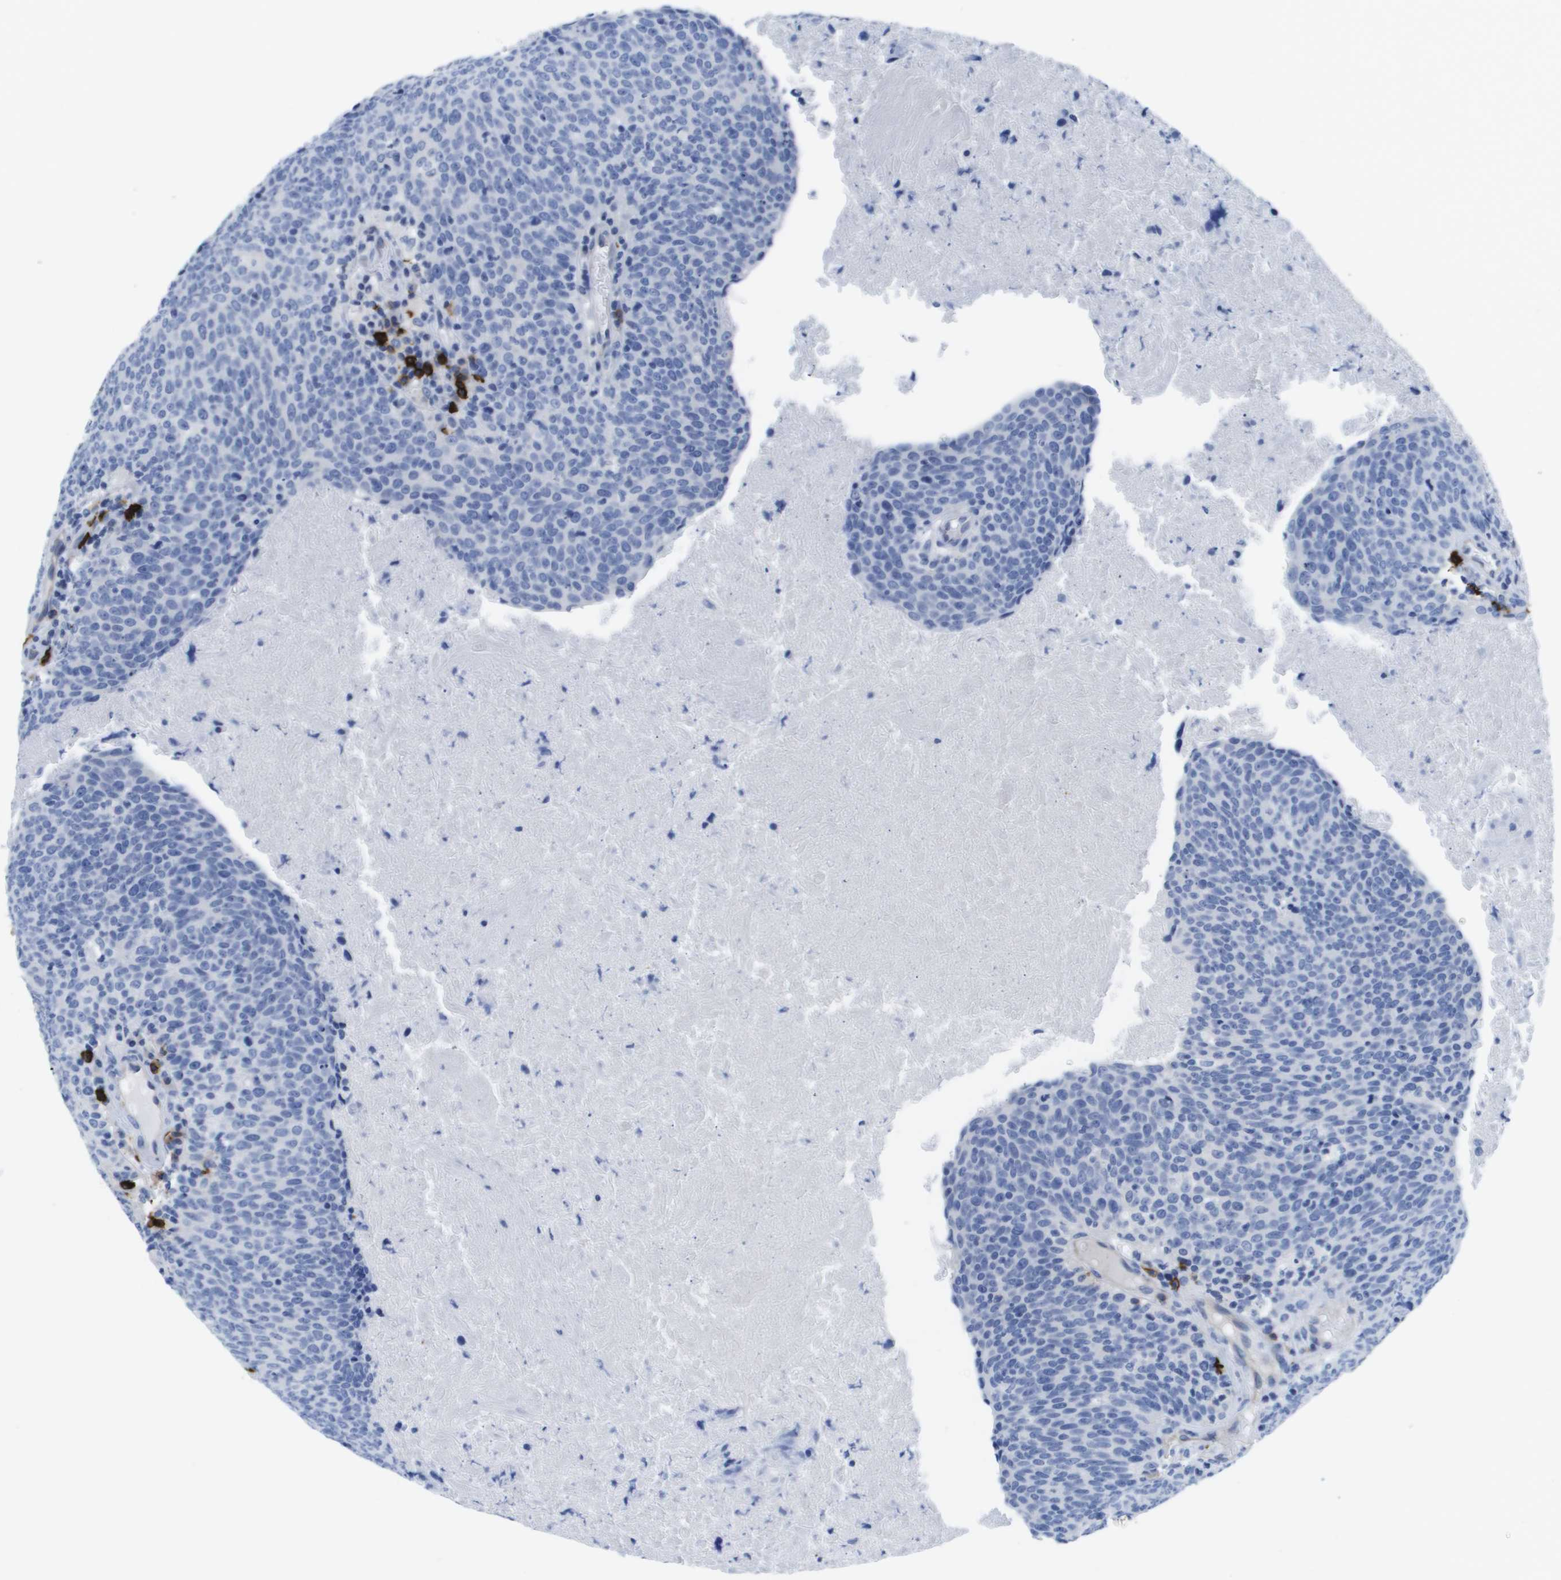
{"staining": {"intensity": "negative", "quantity": "none", "location": "none"}, "tissue": "head and neck cancer", "cell_type": "Tumor cells", "image_type": "cancer", "snomed": [{"axis": "morphology", "description": "Squamous cell carcinoma, NOS"}, {"axis": "morphology", "description": "Squamous cell carcinoma, metastatic, NOS"}, {"axis": "topography", "description": "Lymph node"}, {"axis": "topography", "description": "Head-Neck"}], "caption": "DAB immunohistochemical staining of human head and neck squamous cell carcinoma displays no significant positivity in tumor cells.", "gene": "MS4A1", "patient": {"sex": "male", "age": 62}}